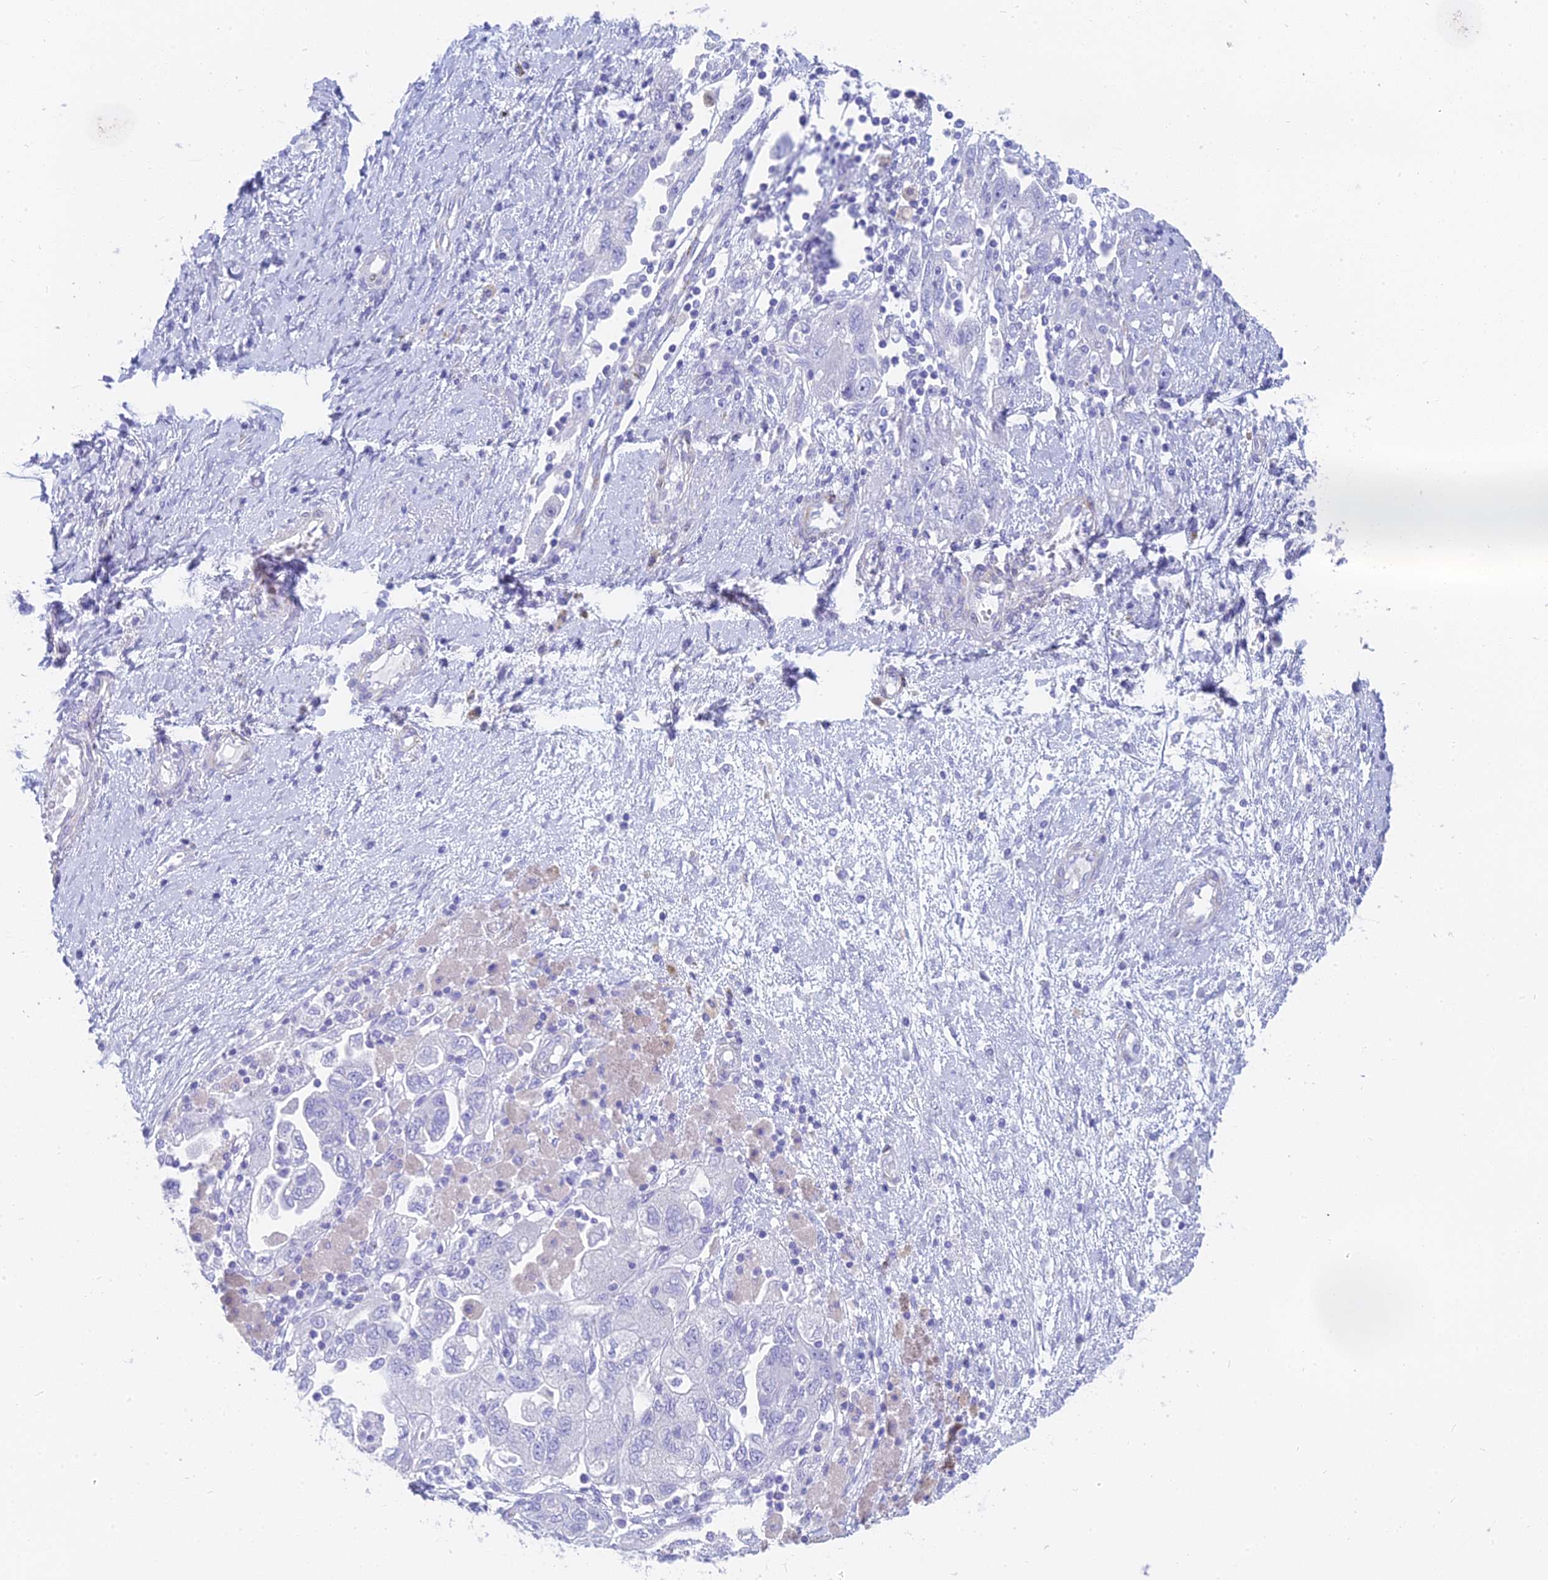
{"staining": {"intensity": "negative", "quantity": "none", "location": "none"}, "tissue": "ovarian cancer", "cell_type": "Tumor cells", "image_type": "cancer", "snomed": [{"axis": "morphology", "description": "Carcinoma, NOS"}, {"axis": "morphology", "description": "Cystadenocarcinoma, serous, NOS"}, {"axis": "topography", "description": "Ovary"}], "caption": "Serous cystadenocarcinoma (ovarian) was stained to show a protein in brown. There is no significant staining in tumor cells.", "gene": "SLC36A2", "patient": {"sex": "female", "age": 69}}